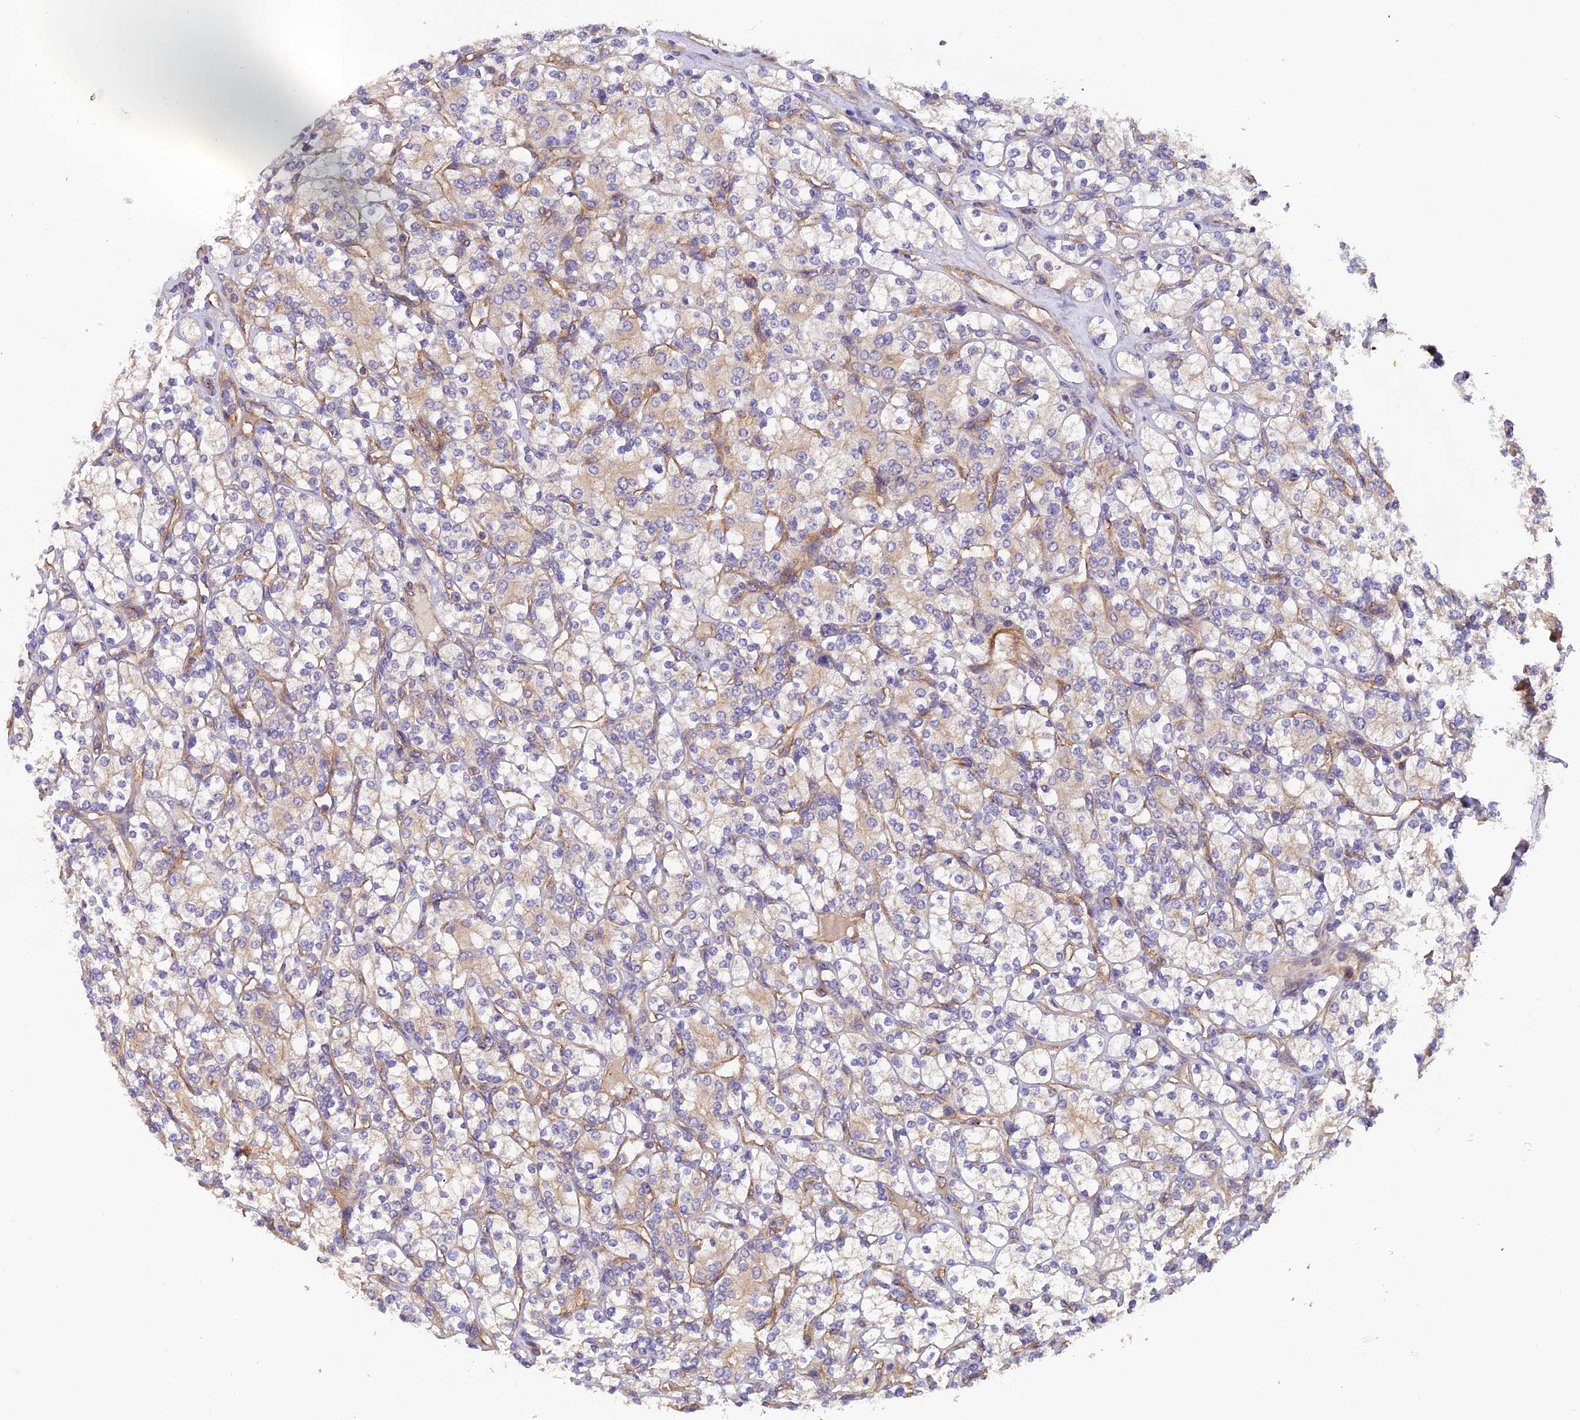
{"staining": {"intensity": "weak", "quantity": "<25%", "location": "cytoplasmic/membranous"}, "tissue": "renal cancer", "cell_type": "Tumor cells", "image_type": "cancer", "snomed": [{"axis": "morphology", "description": "Adenocarcinoma, NOS"}, {"axis": "topography", "description": "Kidney"}], "caption": "The IHC photomicrograph has no significant expression in tumor cells of renal cancer tissue. Brightfield microscopy of immunohistochemistry stained with DAB (brown) and hematoxylin (blue), captured at high magnification.", "gene": "ADAMTS15", "patient": {"sex": "male", "age": 77}}